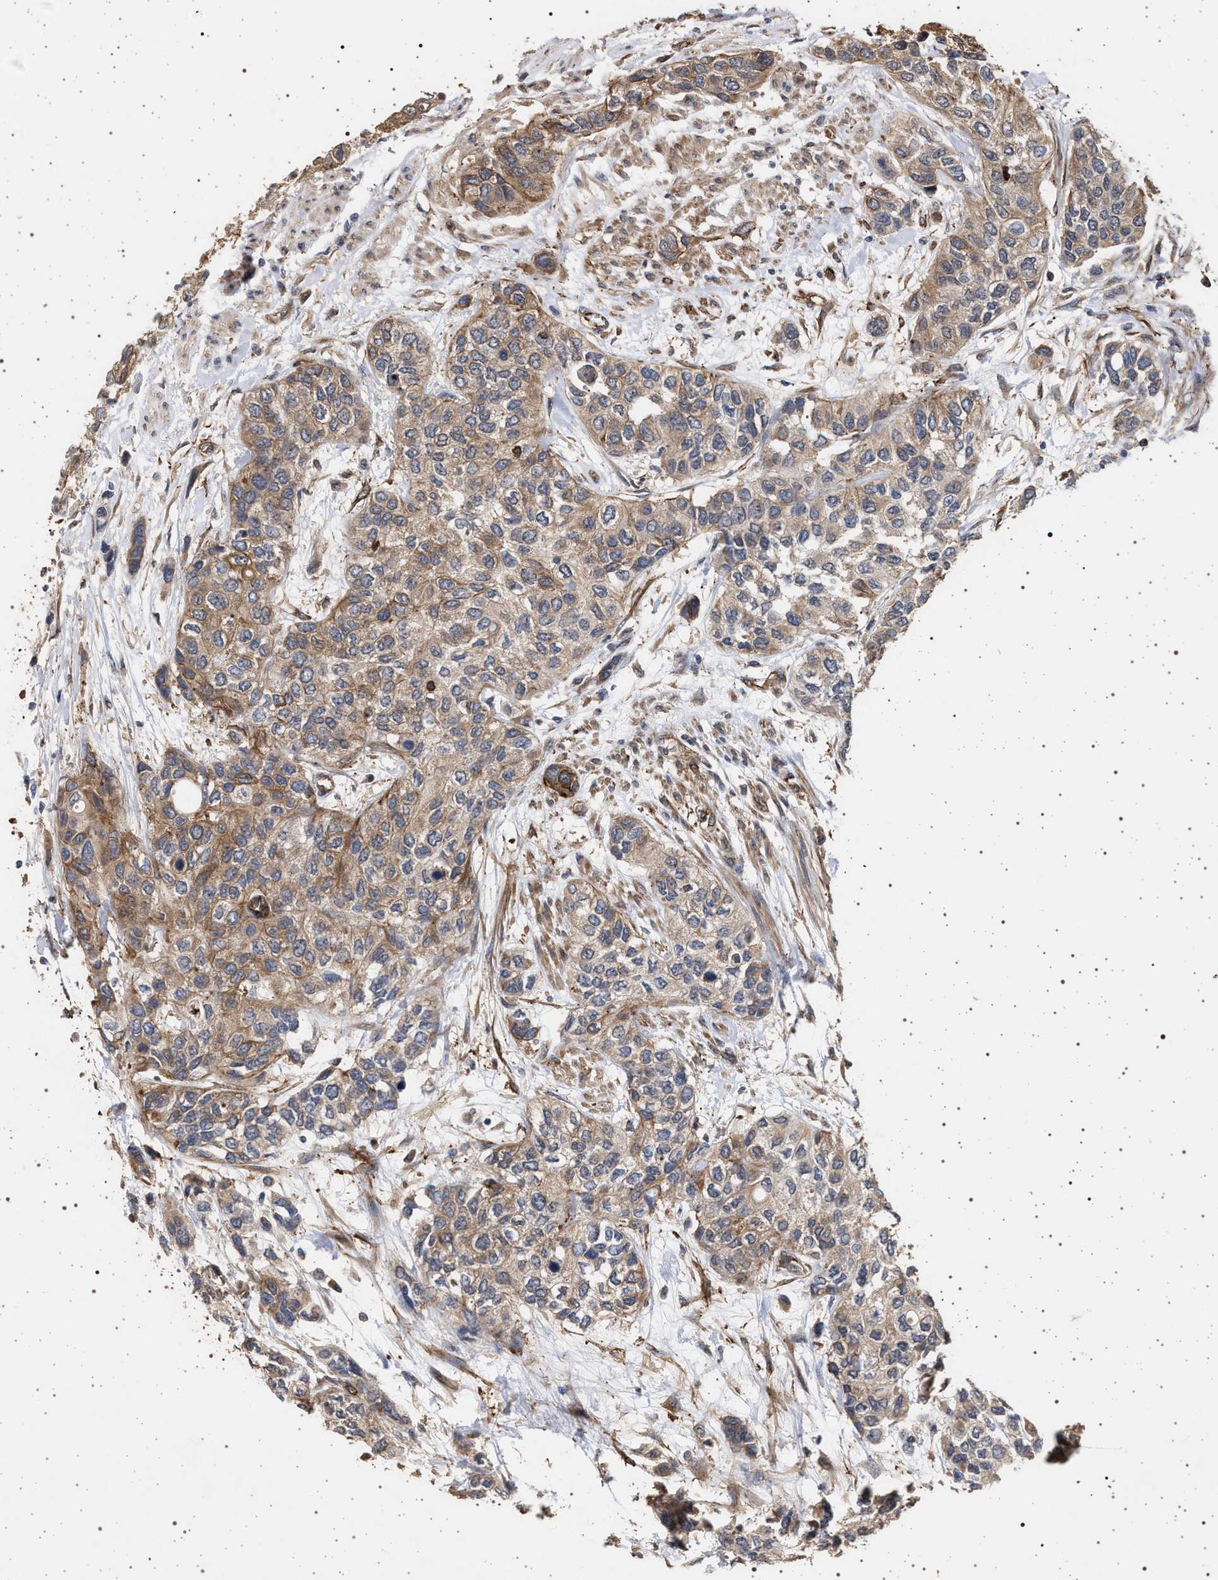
{"staining": {"intensity": "moderate", "quantity": ">75%", "location": "cytoplasmic/membranous"}, "tissue": "urothelial cancer", "cell_type": "Tumor cells", "image_type": "cancer", "snomed": [{"axis": "morphology", "description": "Urothelial carcinoma, High grade"}, {"axis": "topography", "description": "Urinary bladder"}], "caption": "This is an image of immunohistochemistry staining of urothelial cancer, which shows moderate expression in the cytoplasmic/membranous of tumor cells.", "gene": "IFT20", "patient": {"sex": "female", "age": 56}}